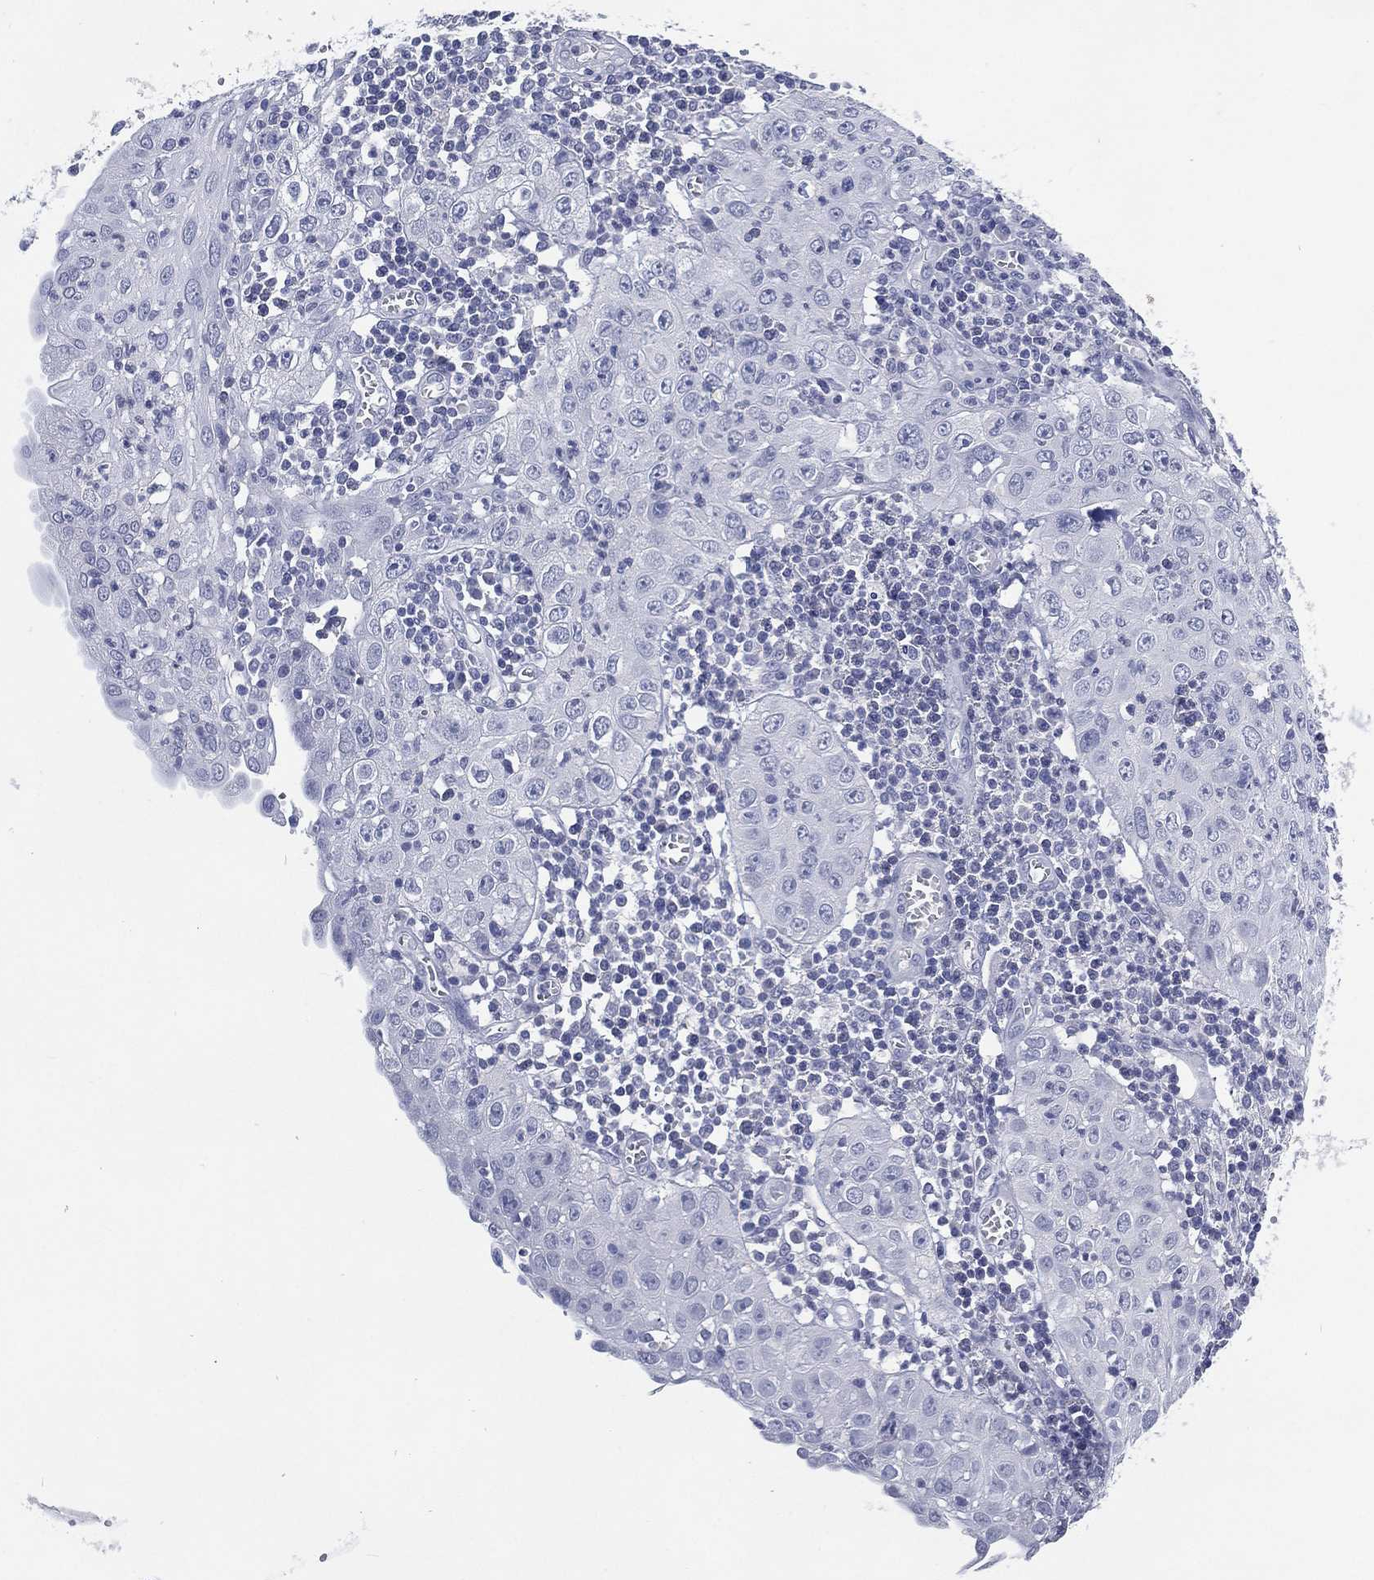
{"staining": {"intensity": "negative", "quantity": "none", "location": "none"}, "tissue": "cervical cancer", "cell_type": "Tumor cells", "image_type": "cancer", "snomed": [{"axis": "morphology", "description": "Squamous cell carcinoma, NOS"}, {"axis": "topography", "description": "Cervix"}], "caption": "A high-resolution image shows immunohistochemistry staining of cervical squamous cell carcinoma, which shows no significant staining in tumor cells.", "gene": "KRT35", "patient": {"sex": "female", "age": 24}}